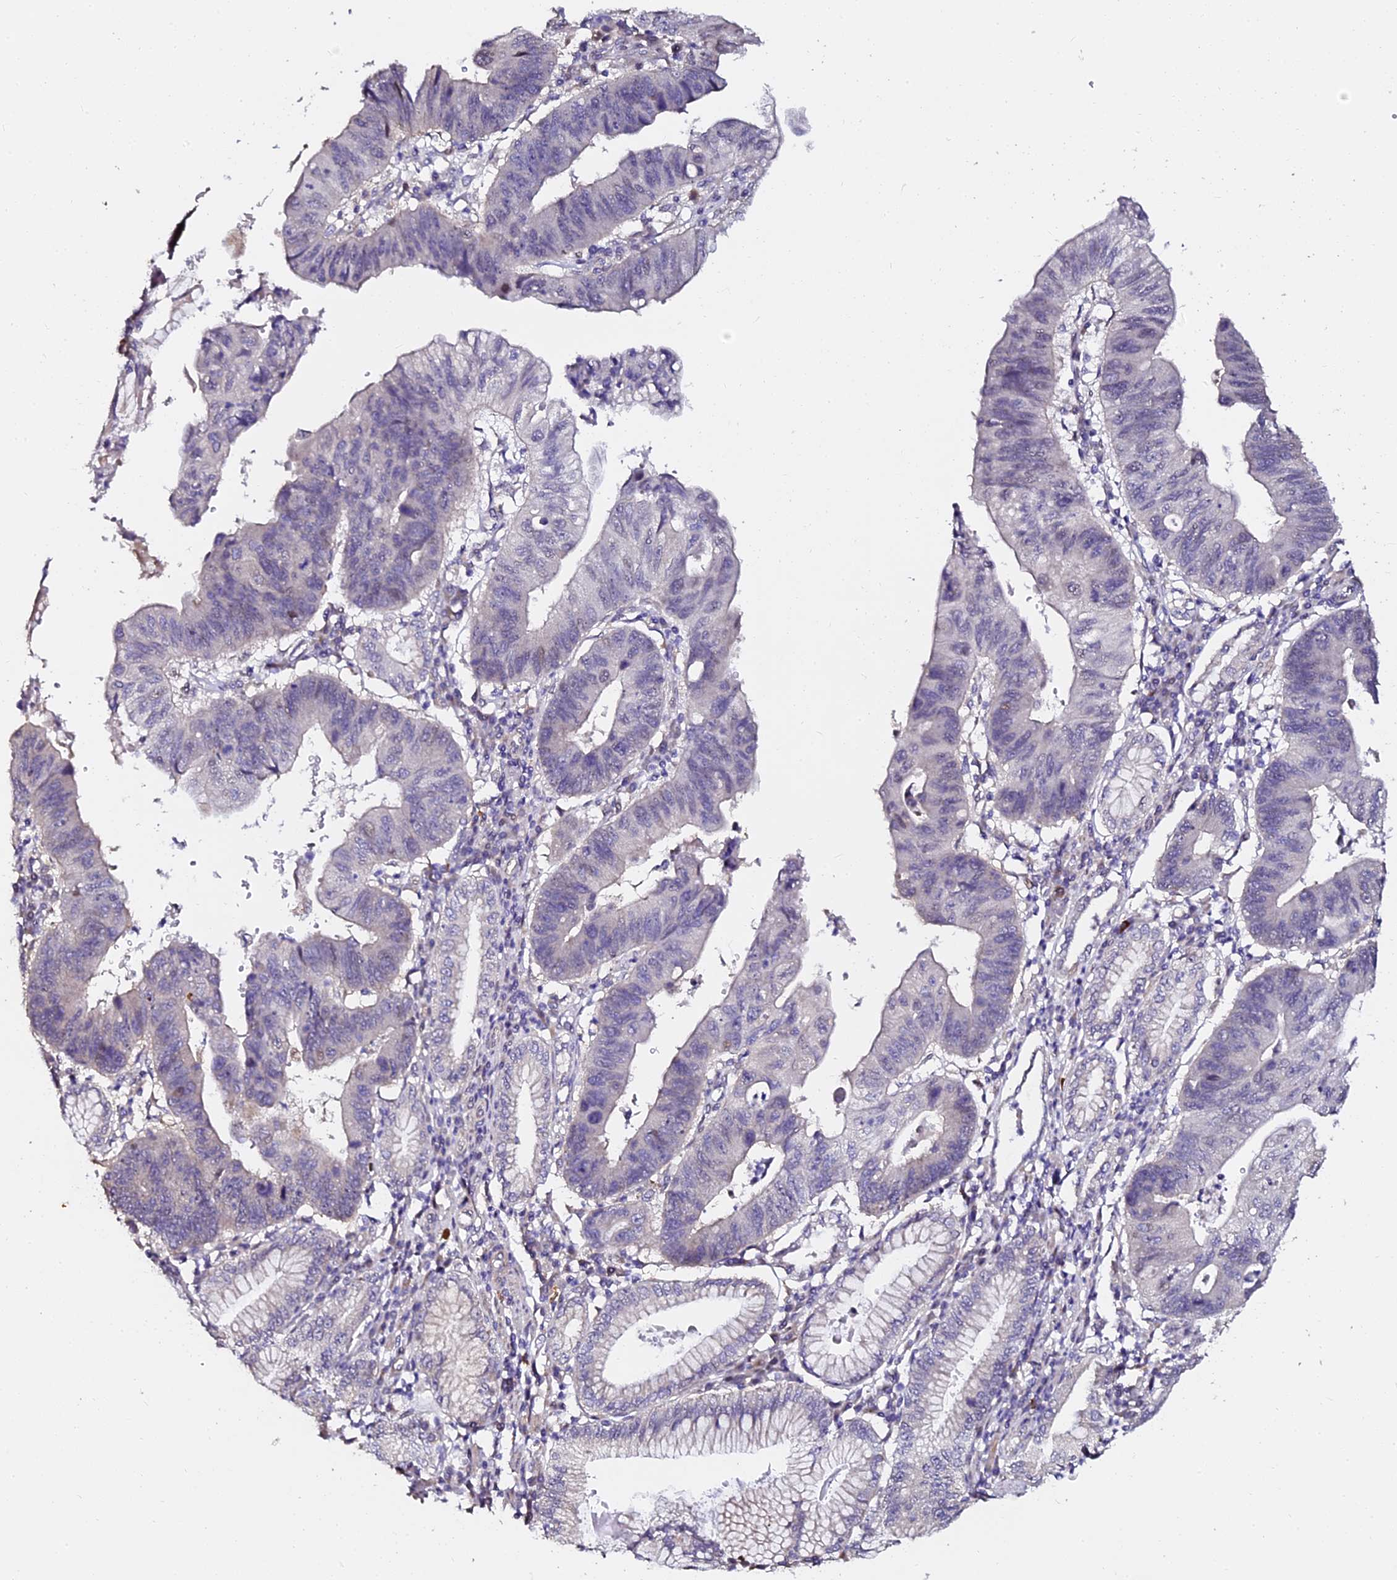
{"staining": {"intensity": "weak", "quantity": "<25%", "location": "cytoplasmic/membranous,nuclear"}, "tissue": "stomach cancer", "cell_type": "Tumor cells", "image_type": "cancer", "snomed": [{"axis": "morphology", "description": "Adenocarcinoma, NOS"}, {"axis": "topography", "description": "Stomach"}], "caption": "Immunohistochemistry (IHC) micrograph of stomach cancer stained for a protein (brown), which shows no staining in tumor cells.", "gene": "GPN3", "patient": {"sex": "male", "age": 59}}